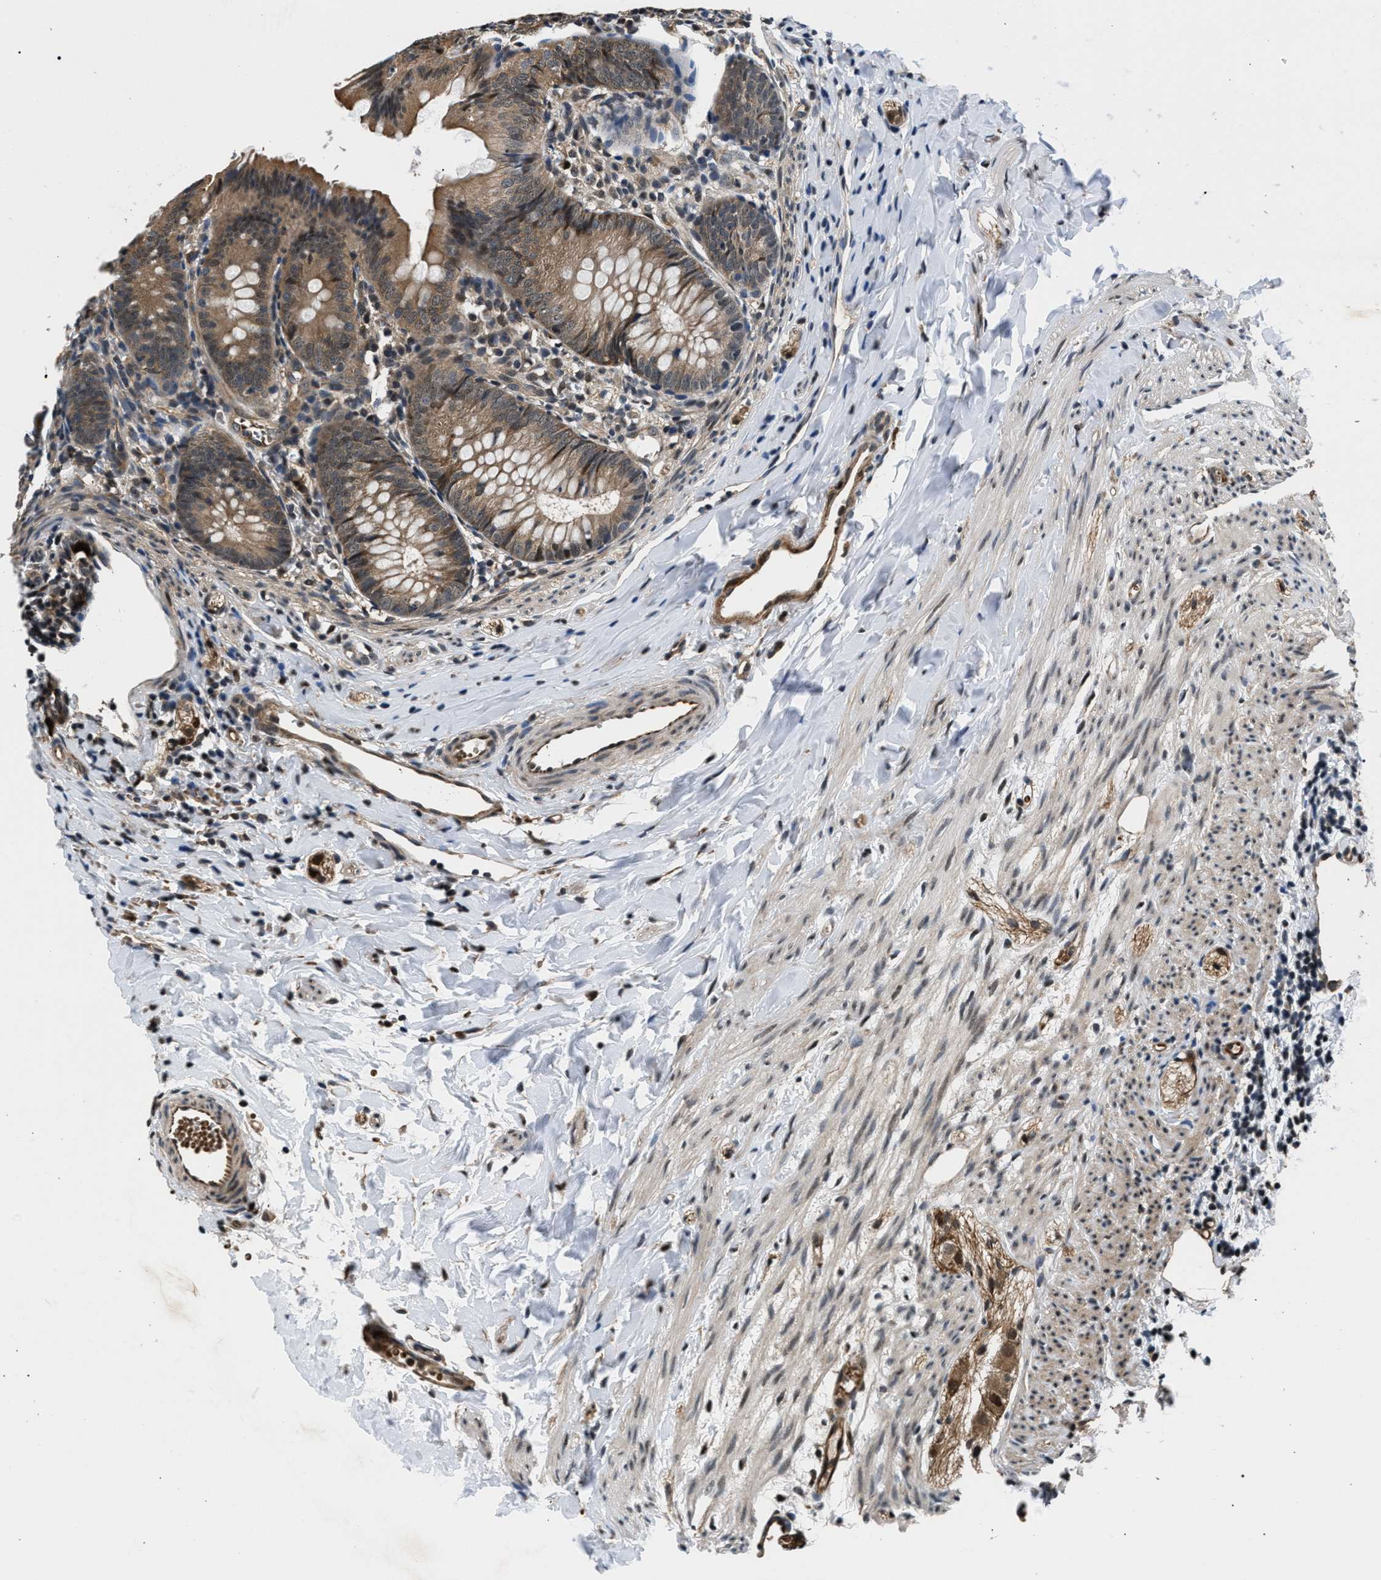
{"staining": {"intensity": "weak", "quantity": ">75%", "location": "cytoplasmic/membranous"}, "tissue": "appendix", "cell_type": "Glandular cells", "image_type": "normal", "snomed": [{"axis": "morphology", "description": "Normal tissue, NOS"}, {"axis": "topography", "description": "Appendix"}], "caption": "Approximately >75% of glandular cells in normal appendix reveal weak cytoplasmic/membranous protein staining as visualized by brown immunohistochemical staining.", "gene": "RBM33", "patient": {"sex": "male", "age": 1}}